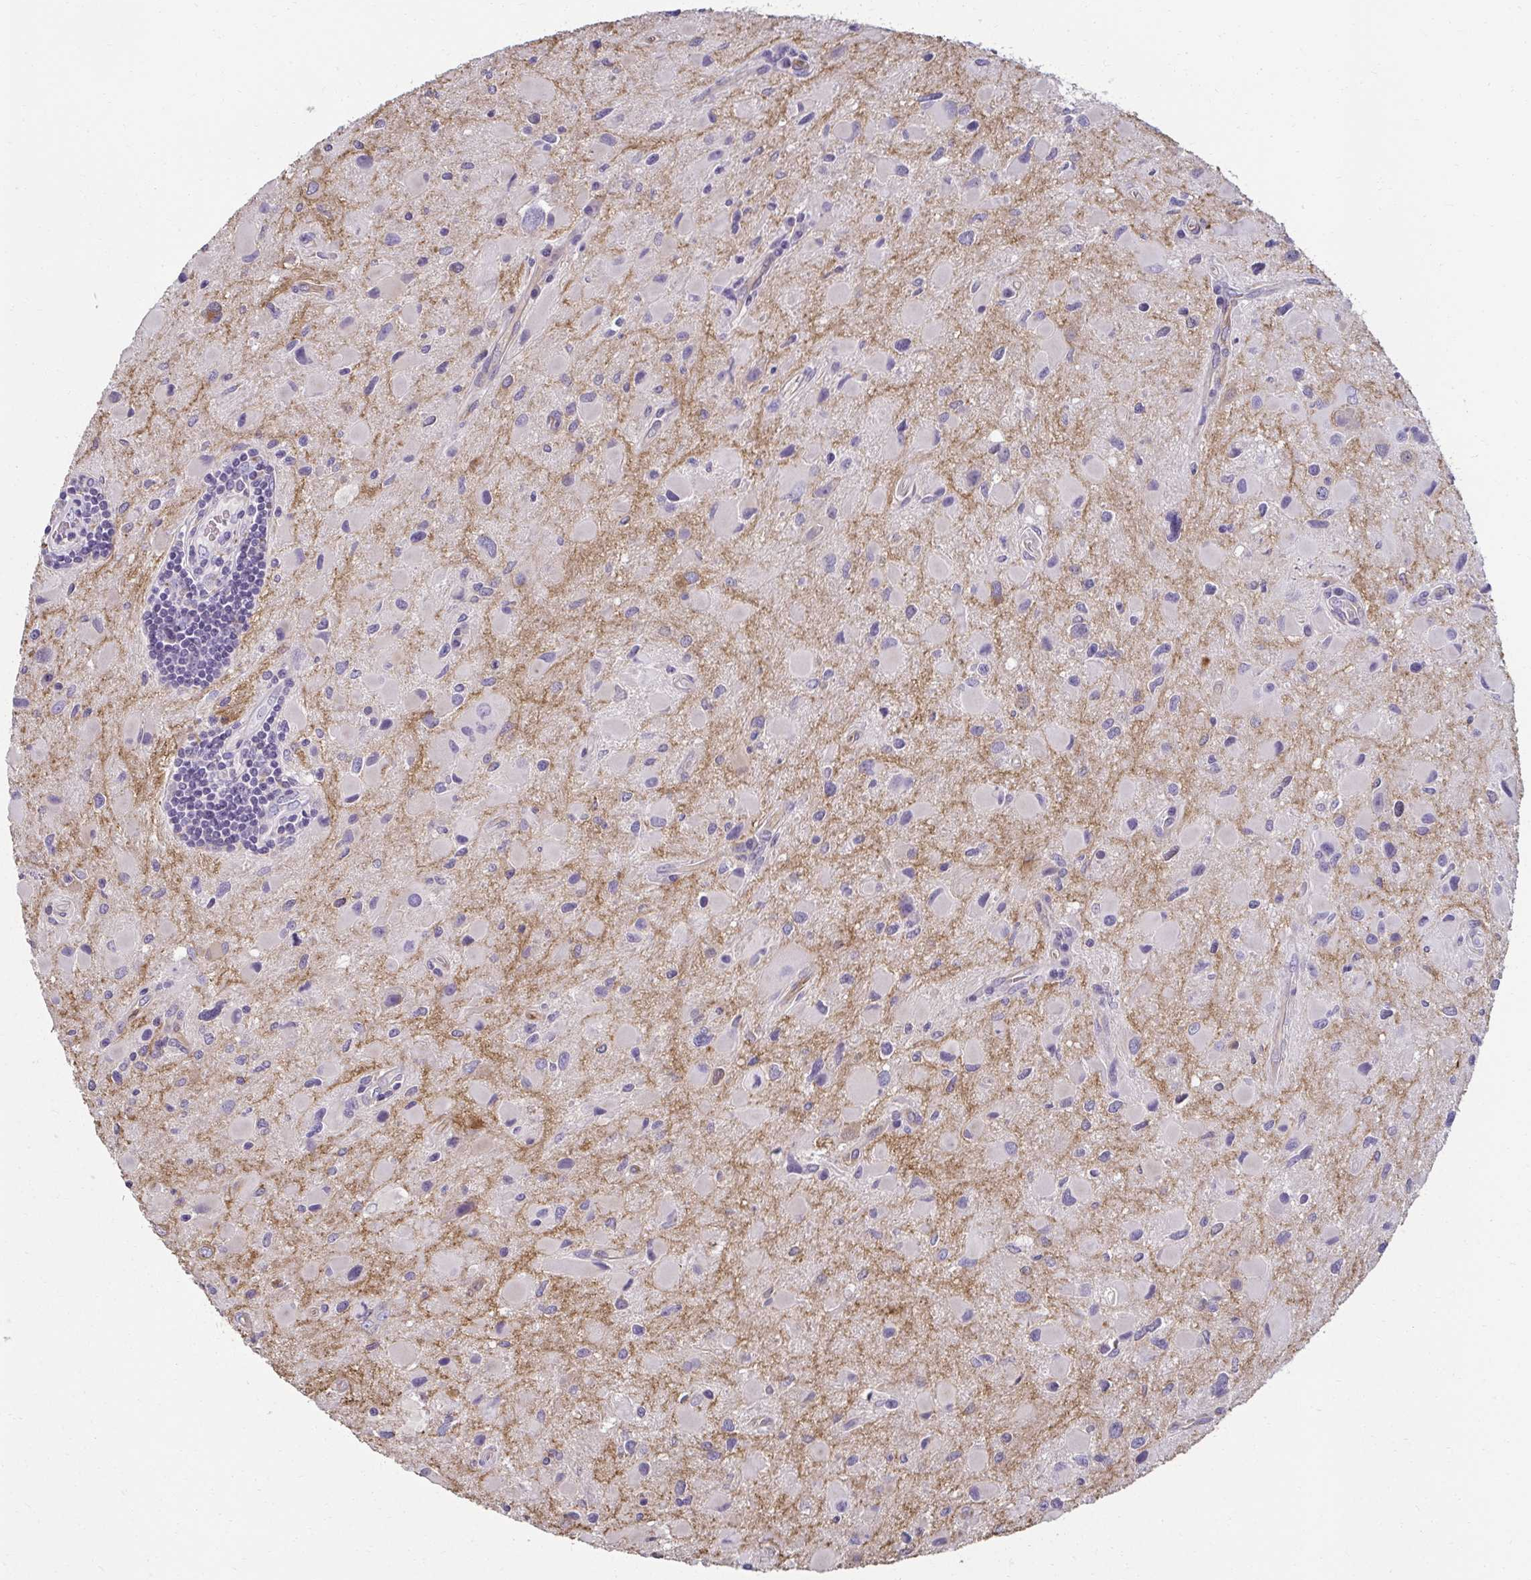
{"staining": {"intensity": "negative", "quantity": "none", "location": "none"}, "tissue": "glioma", "cell_type": "Tumor cells", "image_type": "cancer", "snomed": [{"axis": "morphology", "description": "Glioma, malignant, Low grade"}, {"axis": "topography", "description": "Brain"}], "caption": "Tumor cells show no significant protein positivity in glioma.", "gene": "PDE2A", "patient": {"sex": "female", "age": 32}}